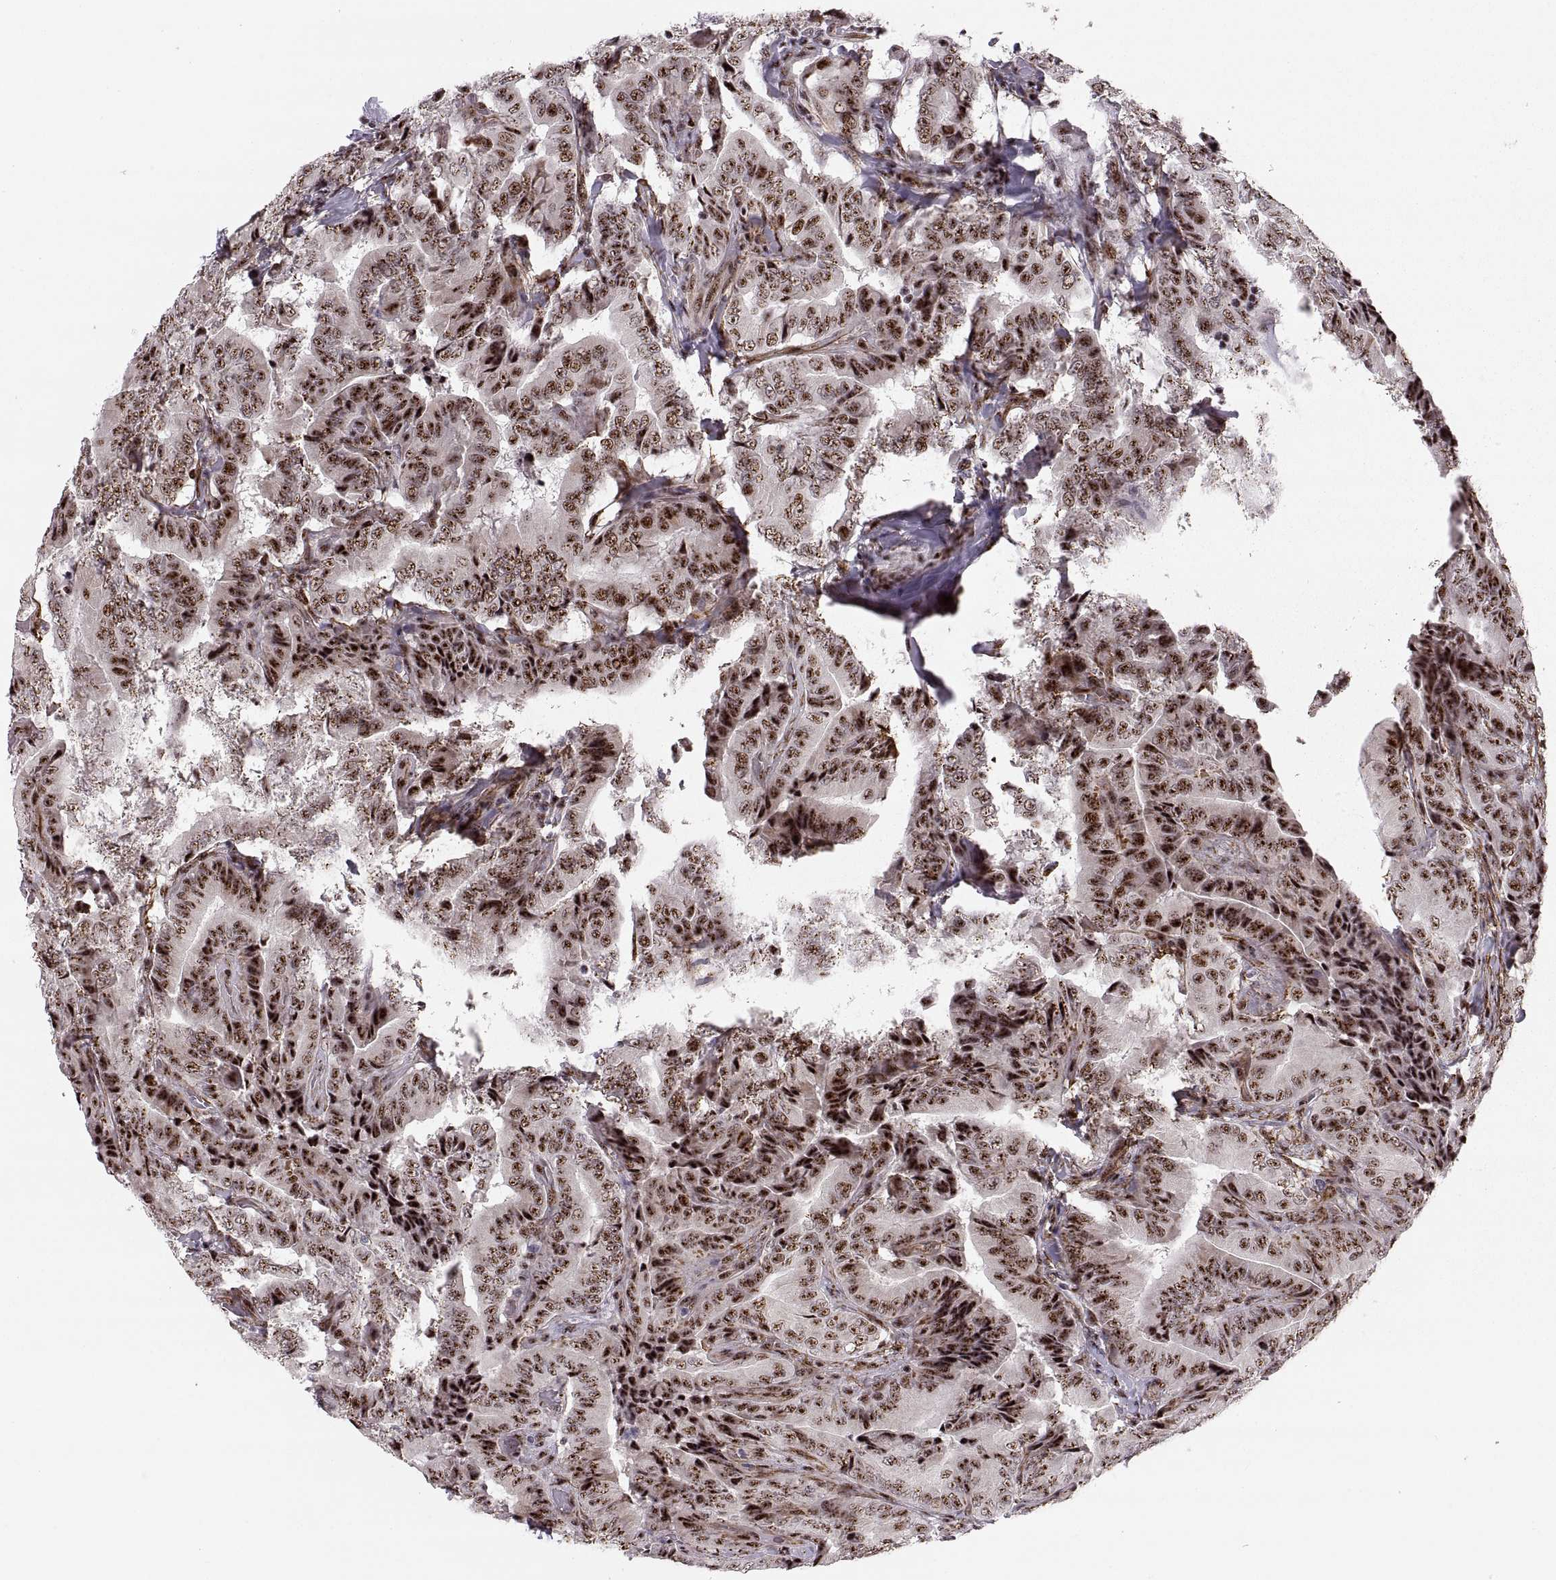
{"staining": {"intensity": "strong", "quantity": ">75%", "location": "nuclear"}, "tissue": "thyroid cancer", "cell_type": "Tumor cells", "image_type": "cancer", "snomed": [{"axis": "morphology", "description": "Papillary adenocarcinoma, NOS"}, {"axis": "topography", "description": "Thyroid gland"}], "caption": "Strong nuclear protein positivity is identified in approximately >75% of tumor cells in thyroid papillary adenocarcinoma.", "gene": "ZCCHC17", "patient": {"sex": "male", "age": 61}}